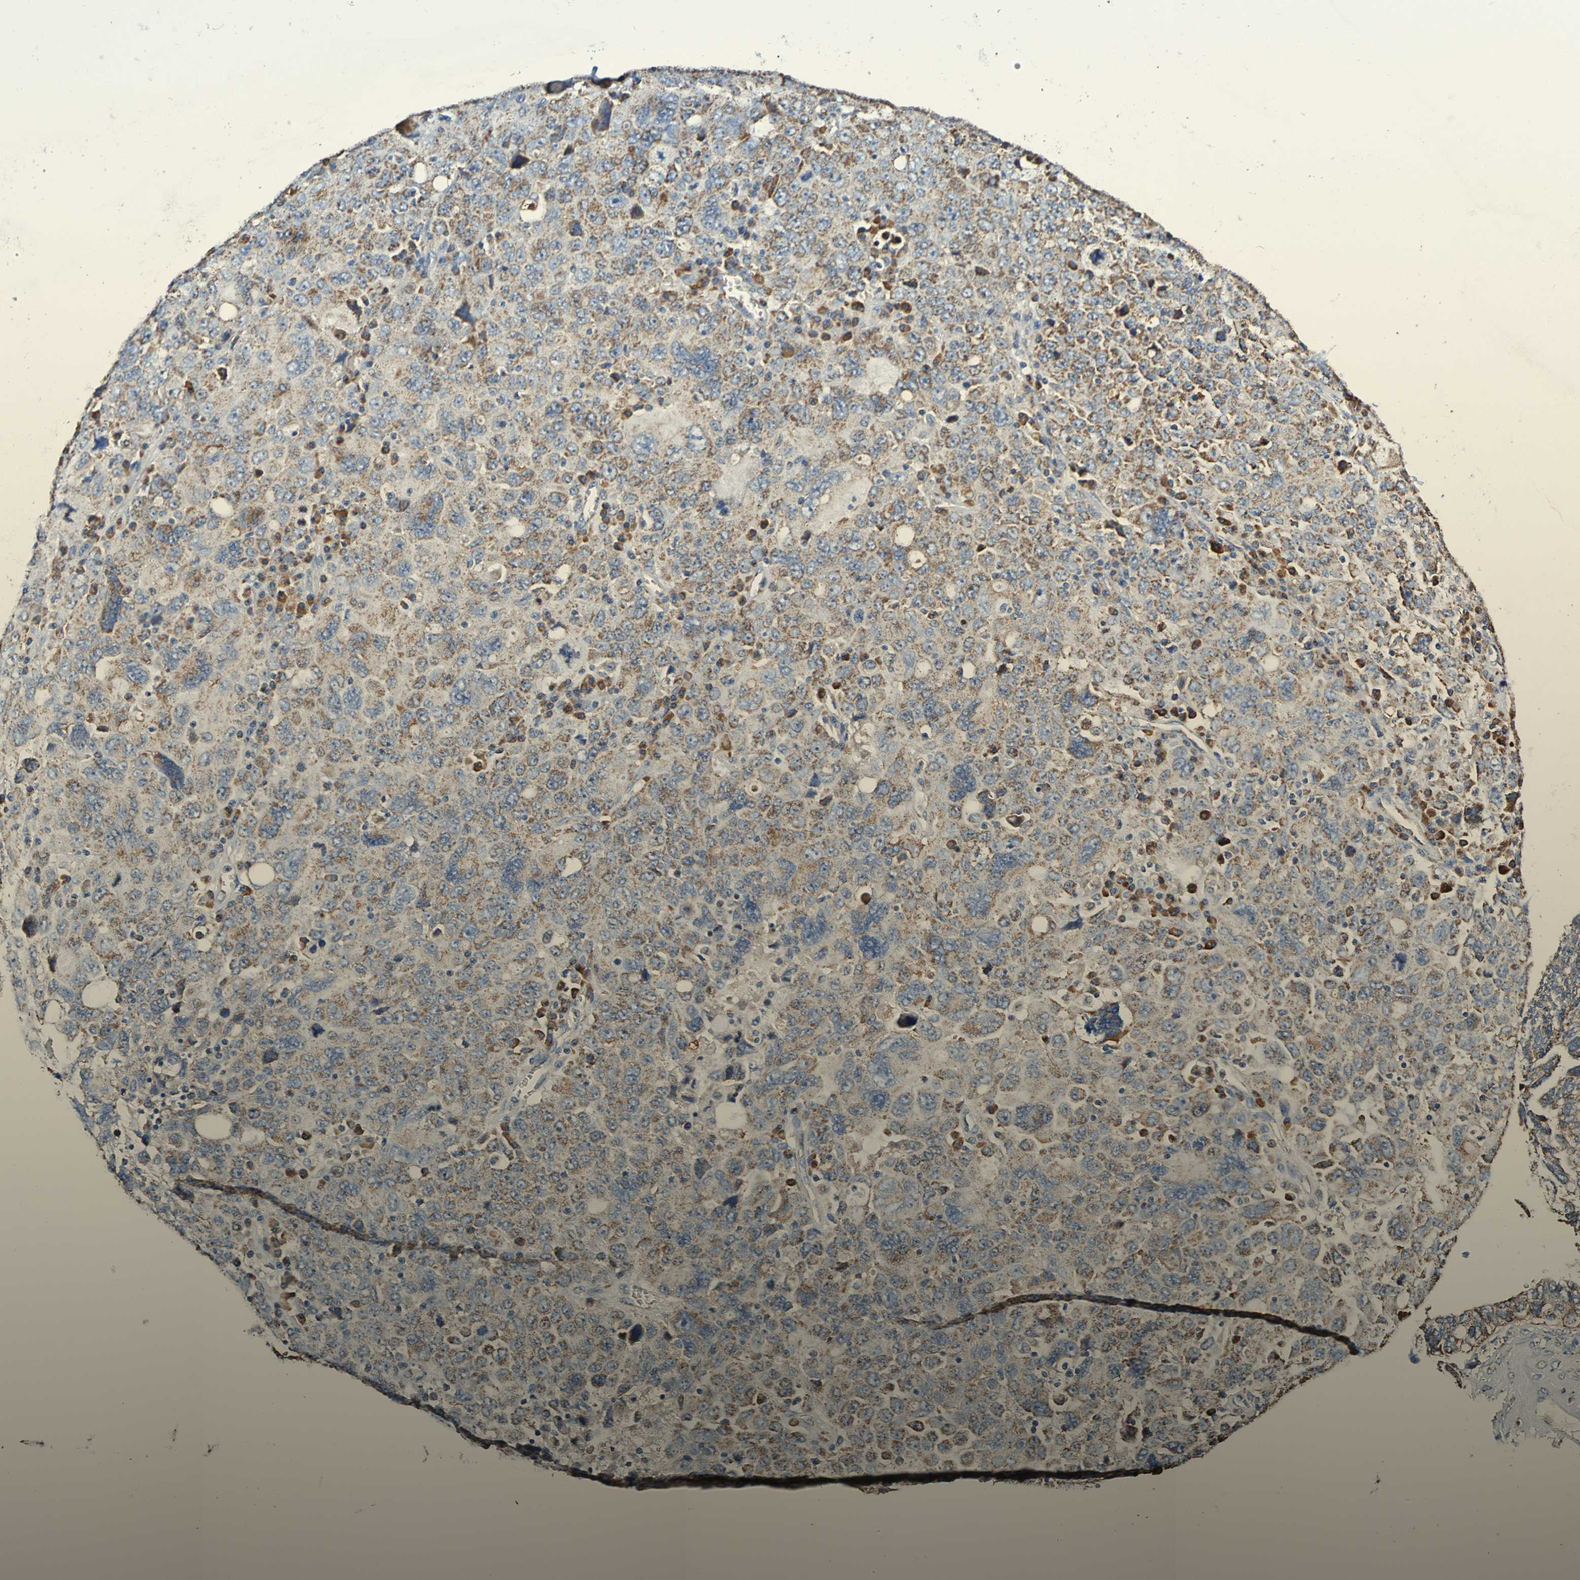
{"staining": {"intensity": "weak", "quantity": "25%-75%", "location": "cytoplasmic/membranous"}, "tissue": "ovarian cancer", "cell_type": "Tumor cells", "image_type": "cancer", "snomed": [{"axis": "morphology", "description": "Carcinoma, endometroid"}, {"axis": "topography", "description": "Ovary"}], "caption": "This is an image of IHC staining of endometroid carcinoma (ovarian), which shows weak staining in the cytoplasmic/membranous of tumor cells.", "gene": "IL18R1", "patient": {"sex": "female", "age": 62}}